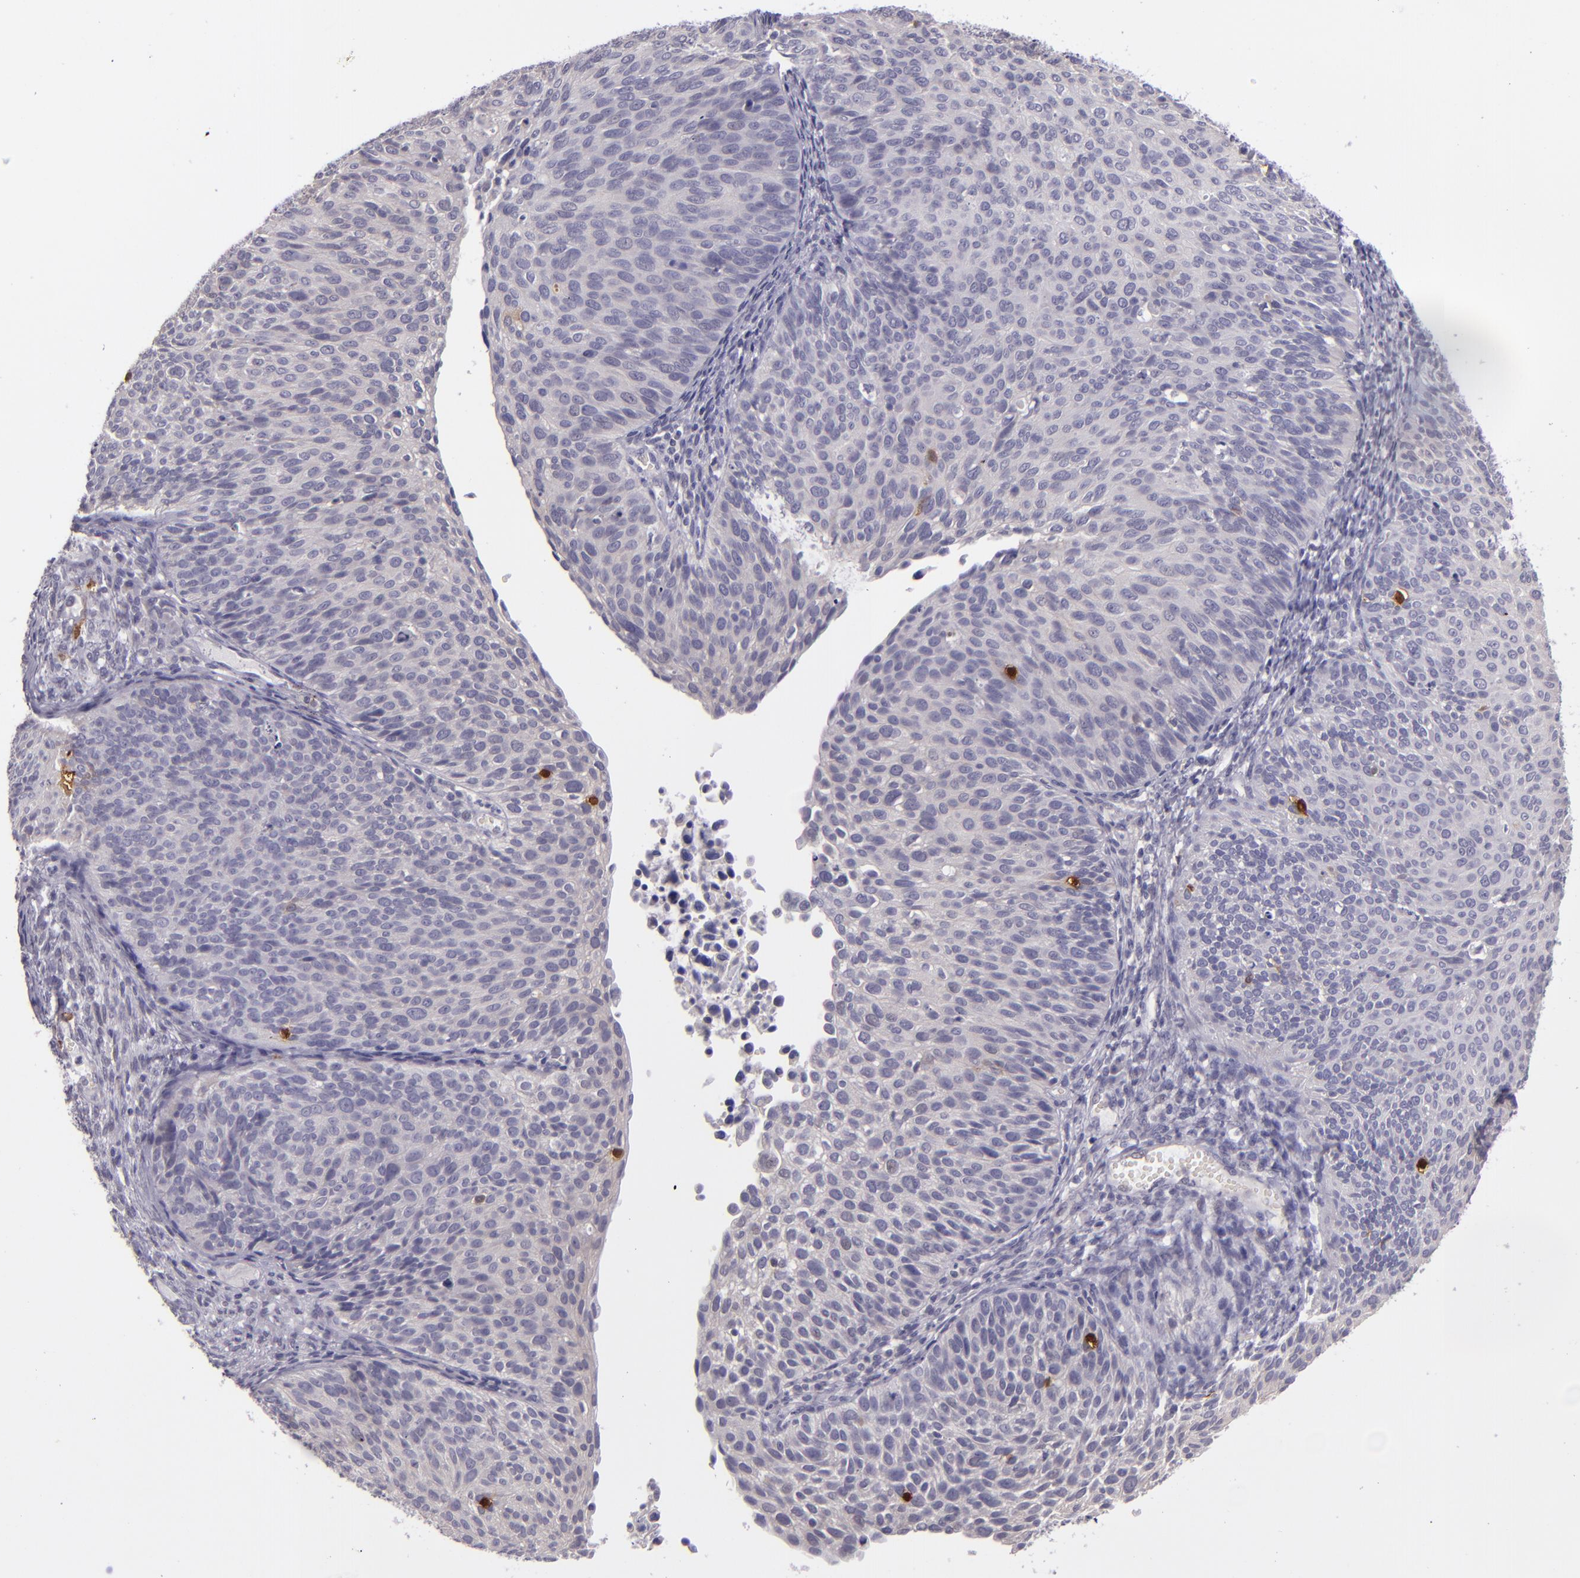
{"staining": {"intensity": "negative", "quantity": "none", "location": "none"}, "tissue": "cervical cancer", "cell_type": "Tumor cells", "image_type": "cancer", "snomed": [{"axis": "morphology", "description": "Squamous cell carcinoma, NOS"}, {"axis": "topography", "description": "Cervix"}], "caption": "IHC image of cervical cancer stained for a protein (brown), which exhibits no staining in tumor cells.", "gene": "SNCB", "patient": {"sex": "female", "age": 36}}